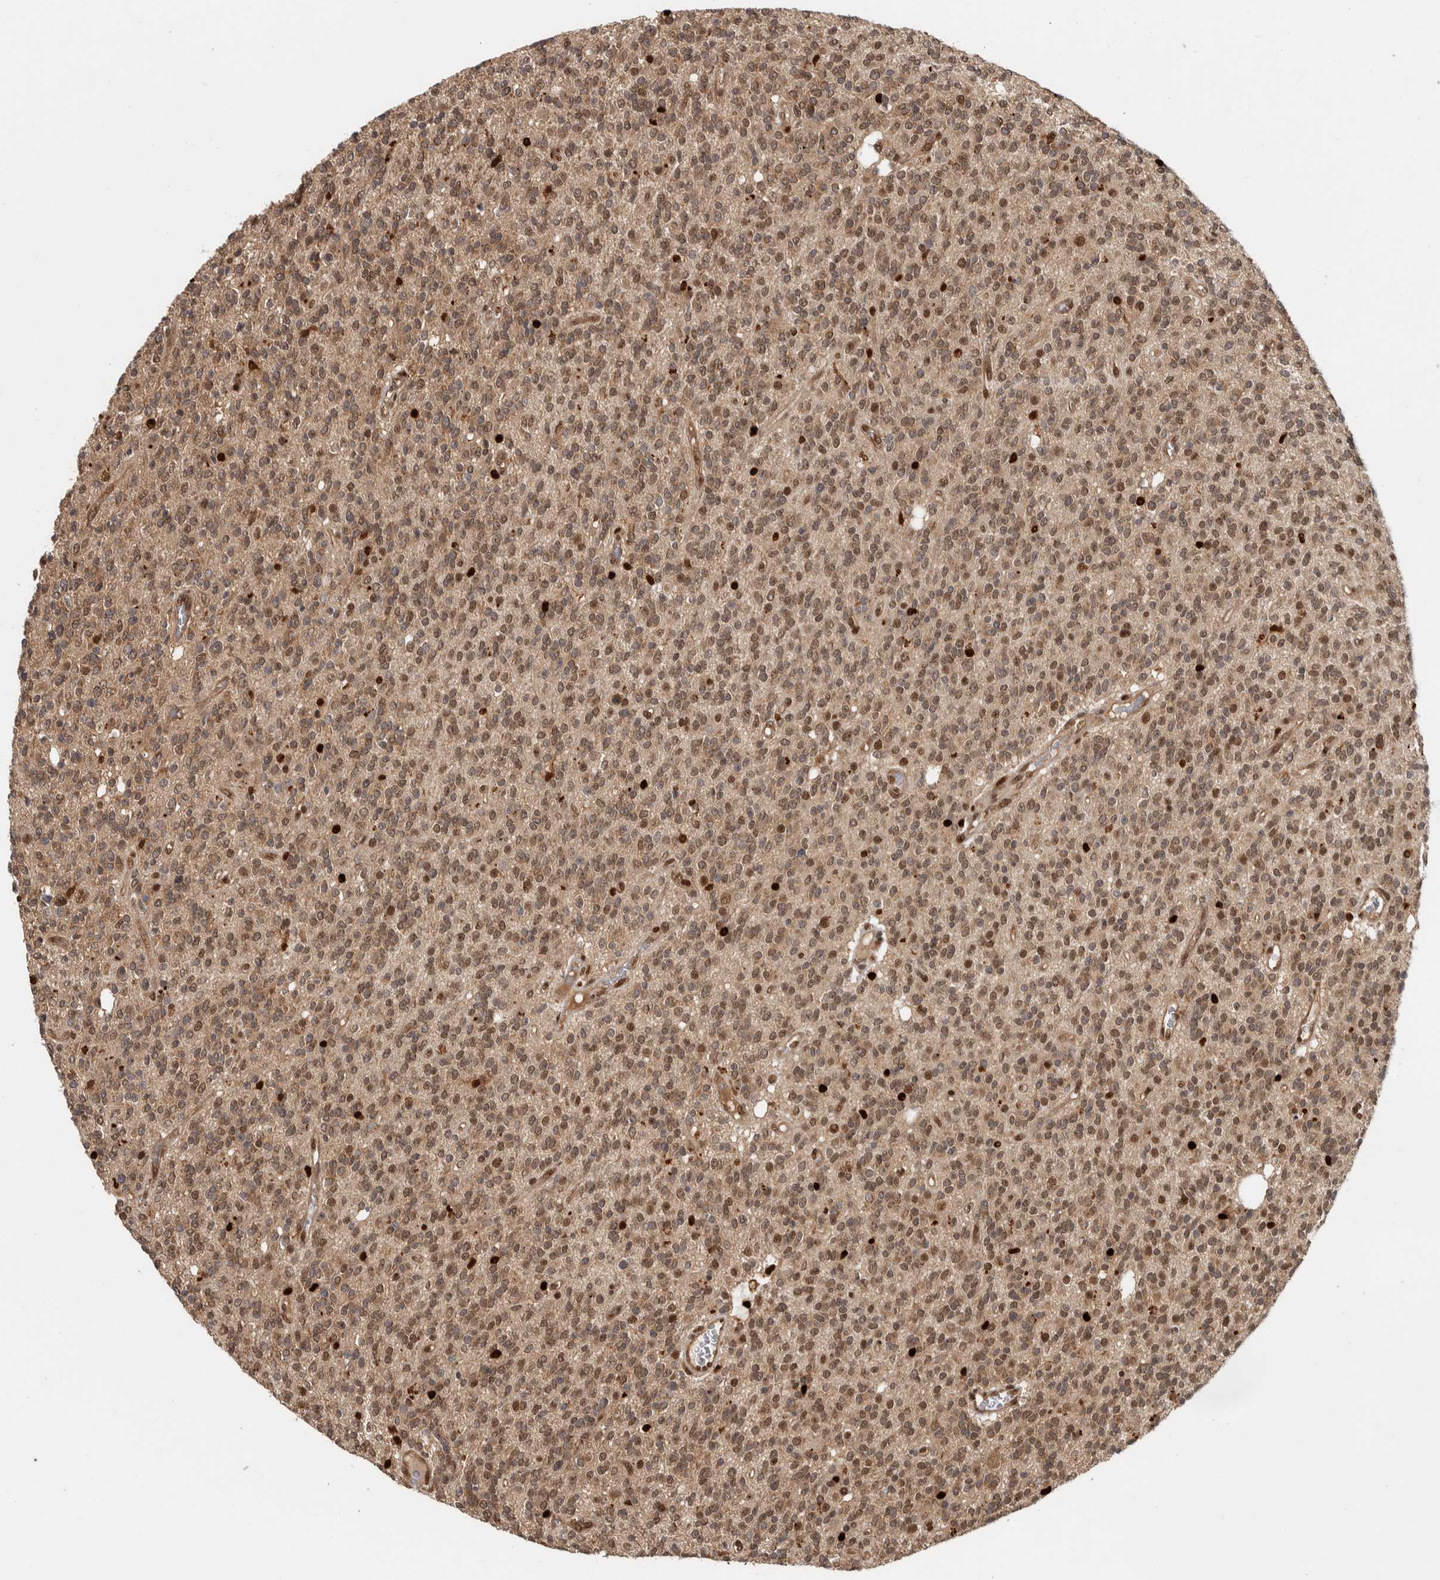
{"staining": {"intensity": "moderate", "quantity": ">75%", "location": "nuclear"}, "tissue": "glioma", "cell_type": "Tumor cells", "image_type": "cancer", "snomed": [{"axis": "morphology", "description": "Glioma, malignant, High grade"}, {"axis": "topography", "description": "Brain"}], "caption": "This is a histology image of IHC staining of high-grade glioma (malignant), which shows moderate positivity in the nuclear of tumor cells.", "gene": "RPS6KA4", "patient": {"sex": "male", "age": 34}}